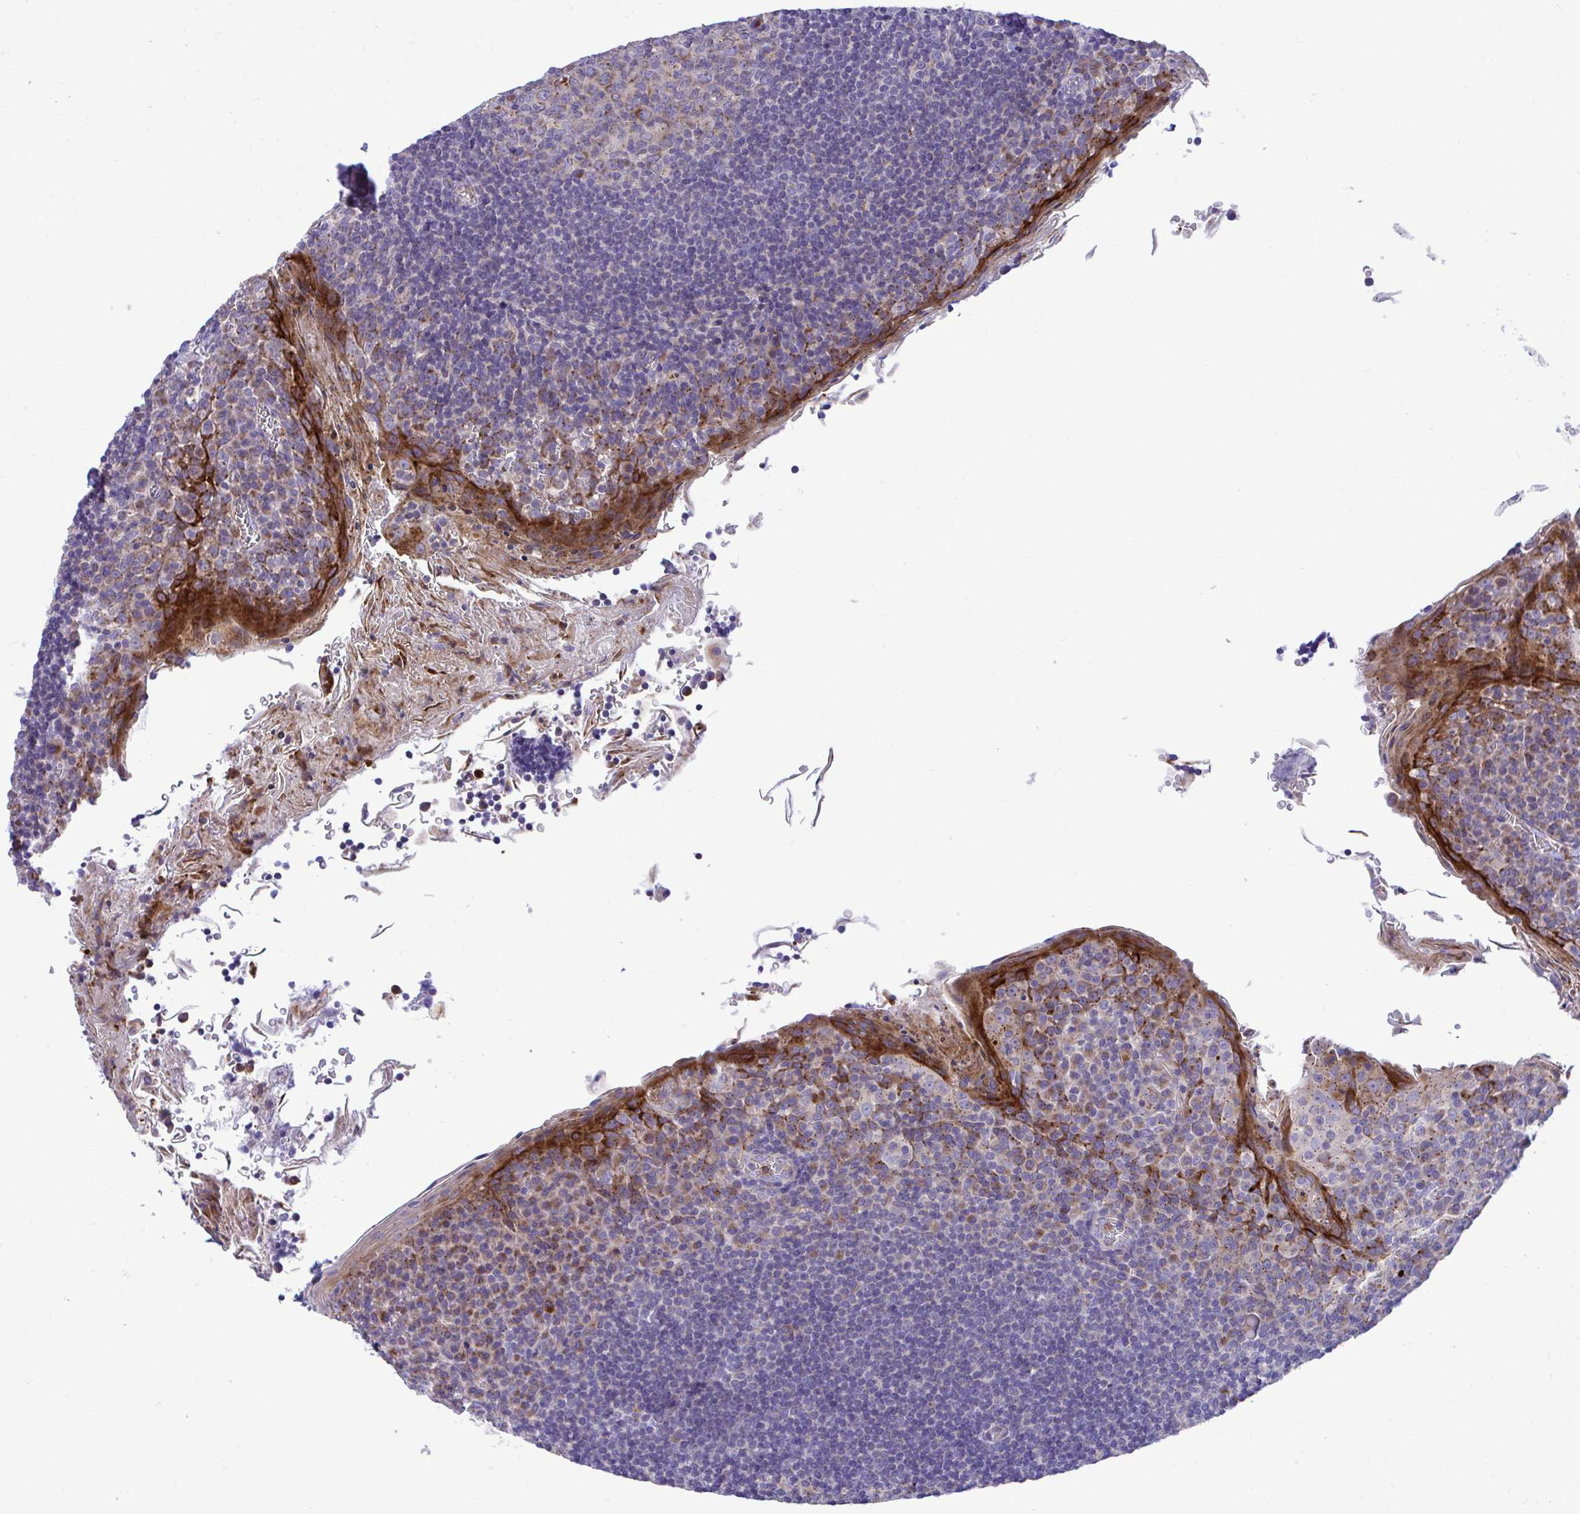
{"staining": {"intensity": "moderate", "quantity": "<25%", "location": "cytoplasmic/membranous"}, "tissue": "tonsil", "cell_type": "Germinal center cells", "image_type": "normal", "snomed": [{"axis": "morphology", "description": "Normal tissue, NOS"}, {"axis": "topography", "description": "Tonsil"}], "caption": "Immunohistochemistry histopathology image of unremarkable tonsil: tonsil stained using immunohistochemistry (IHC) displays low levels of moderate protein expression localized specifically in the cytoplasmic/membranous of germinal center cells, appearing as a cytoplasmic/membranous brown color.", "gene": "MRPS16", "patient": {"sex": "male", "age": 27}}